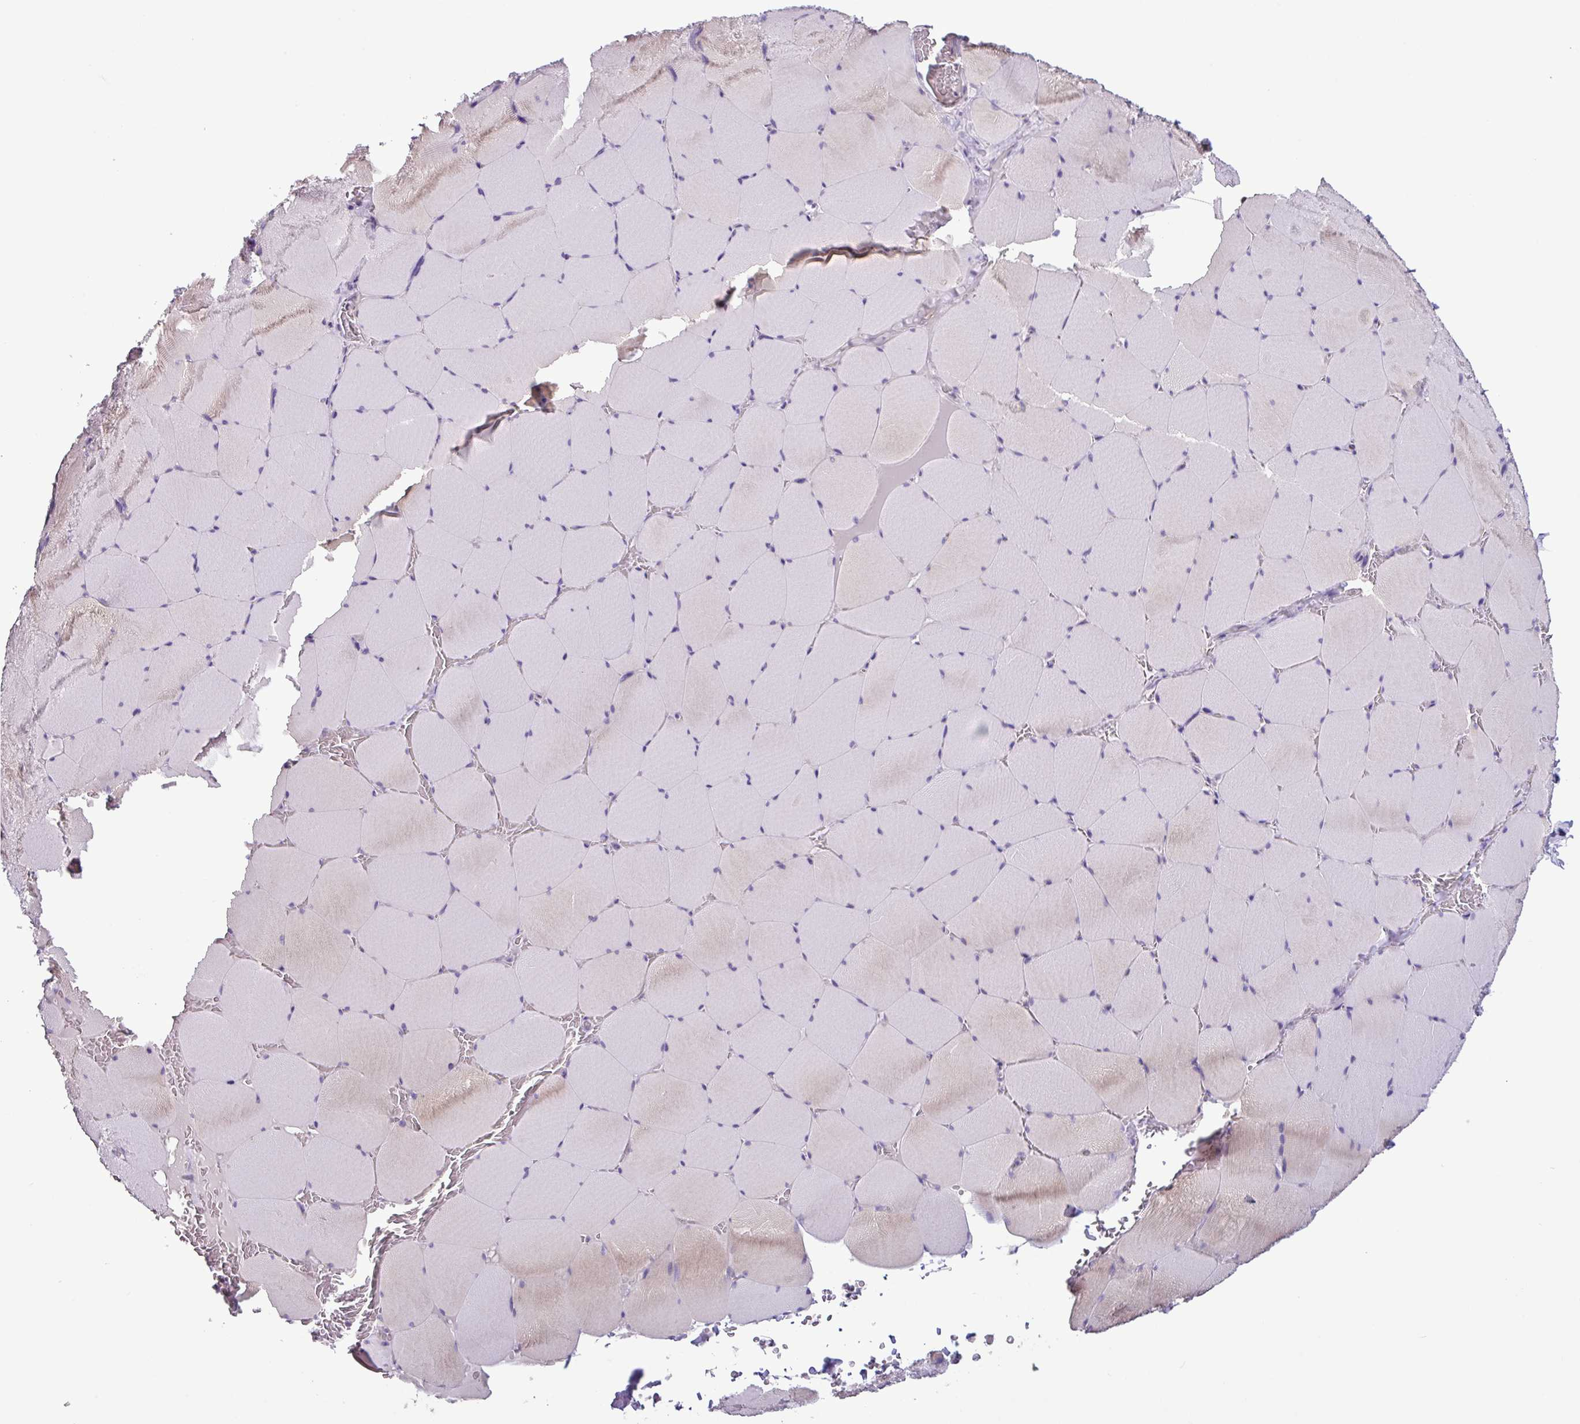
{"staining": {"intensity": "negative", "quantity": "none", "location": "none"}, "tissue": "skeletal muscle", "cell_type": "Myocytes", "image_type": "normal", "snomed": [{"axis": "morphology", "description": "Normal tissue, NOS"}, {"axis": "topography", "description": "Skeletal muscle"}, {"axis": "topography", "description": "Head-Neck"}], "caption": "A high-resolution image shows immunohistochemistry staining of unremarkable skeletal muscle, which demonstrates no significant positivity in myocytes.", "gene": "PNLDC1", "patient": {"sex": "male", "age": 66}}